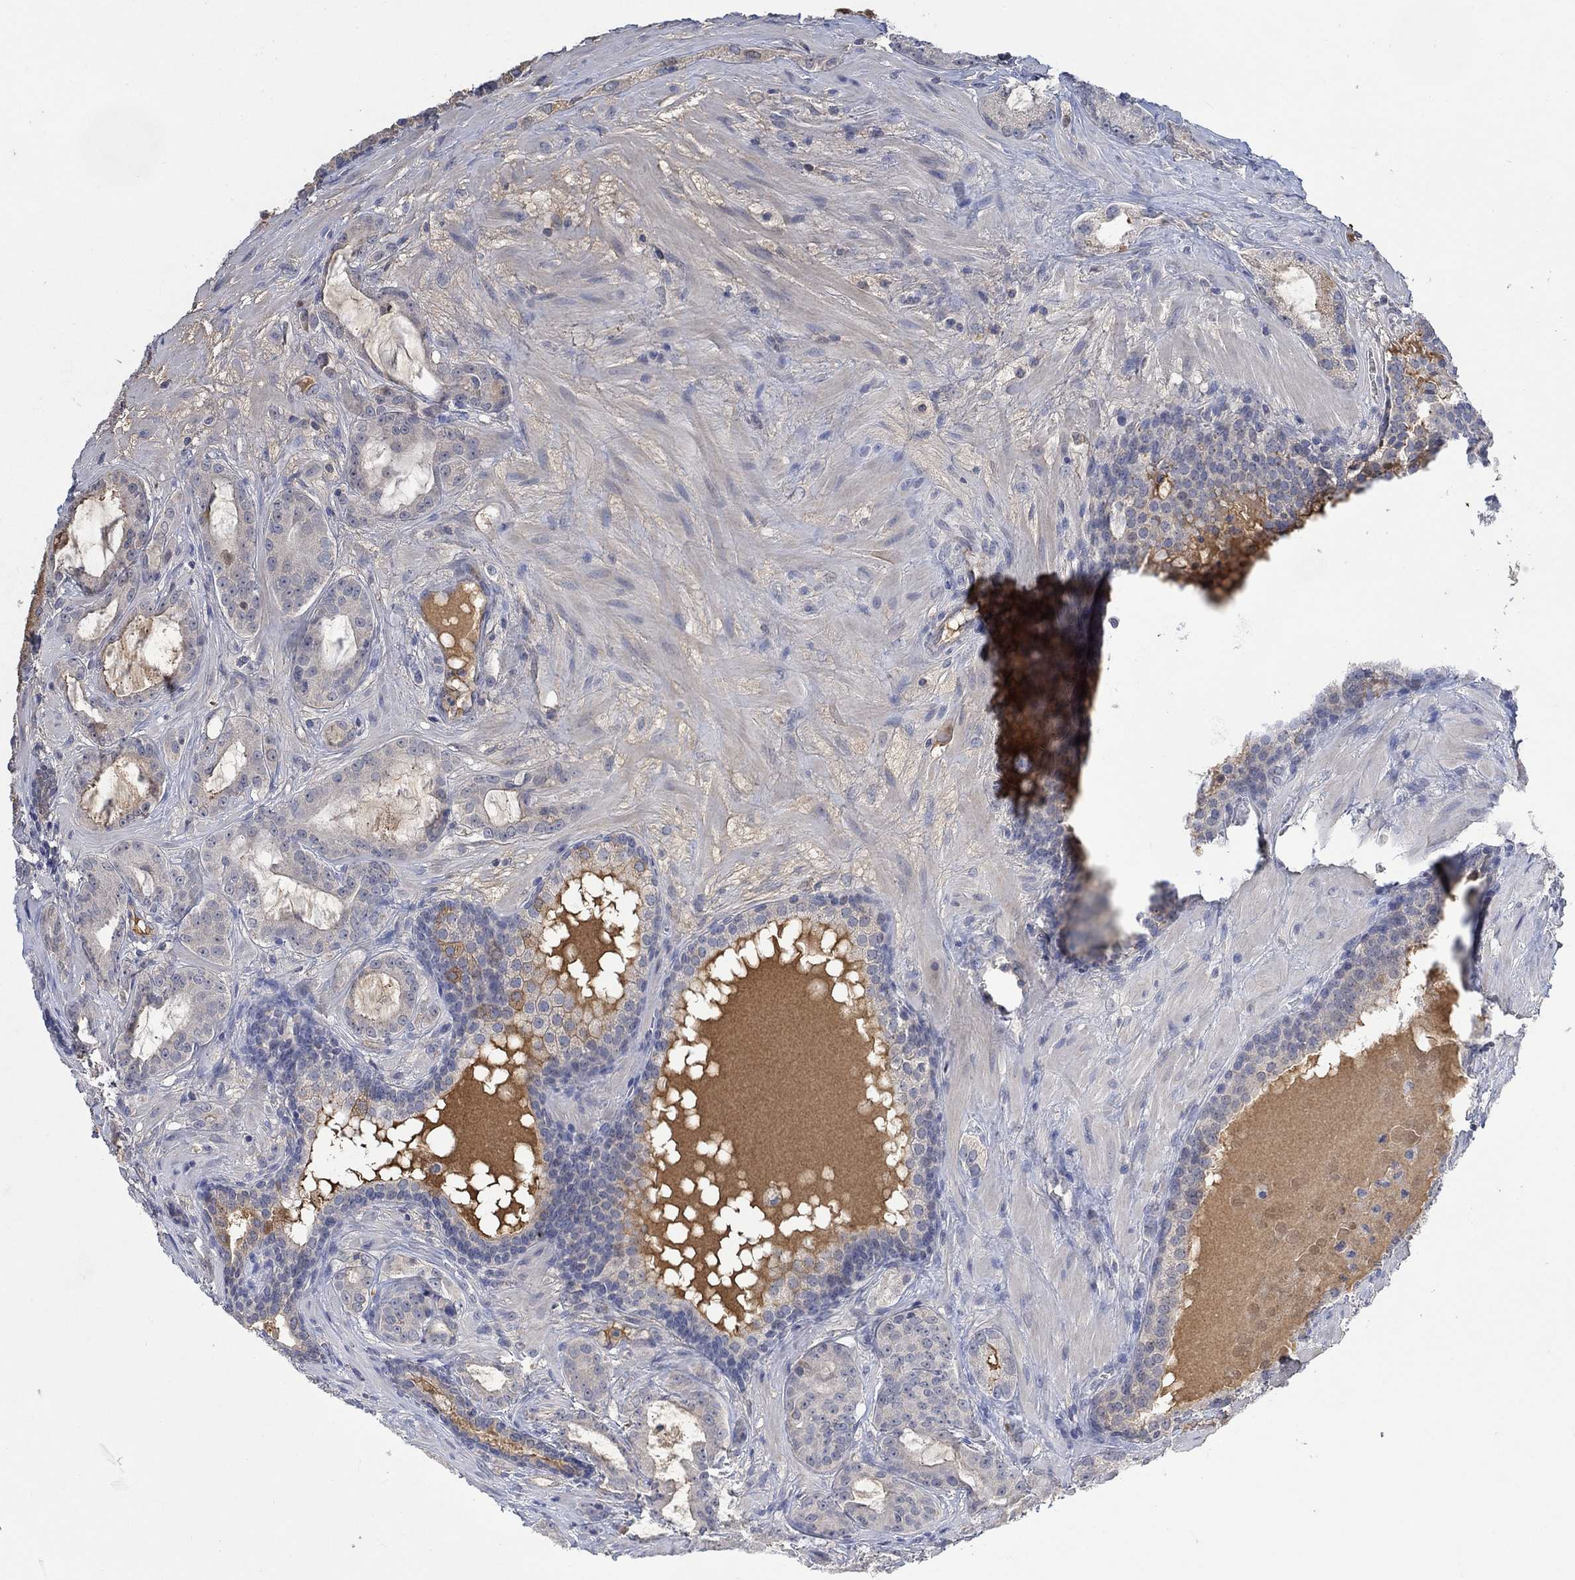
{"staining": {"intensity": "negative", "quantity": "none", "location": "none"}, "tissue": "prostate cancer", "cell_type": "Tumor cells", "image_type": "cancer", "snomed": [{"axis": "morphology", "description": "Adenocarcinoma, NOS"}, {"axis": "topography", "description": "Prostate"}], "caption": "This is an IHC image of human prostate cancer. There is no staining in tumor cells.", "gene": "MSTN", "patient": {"sex": "male", "age": 69}}